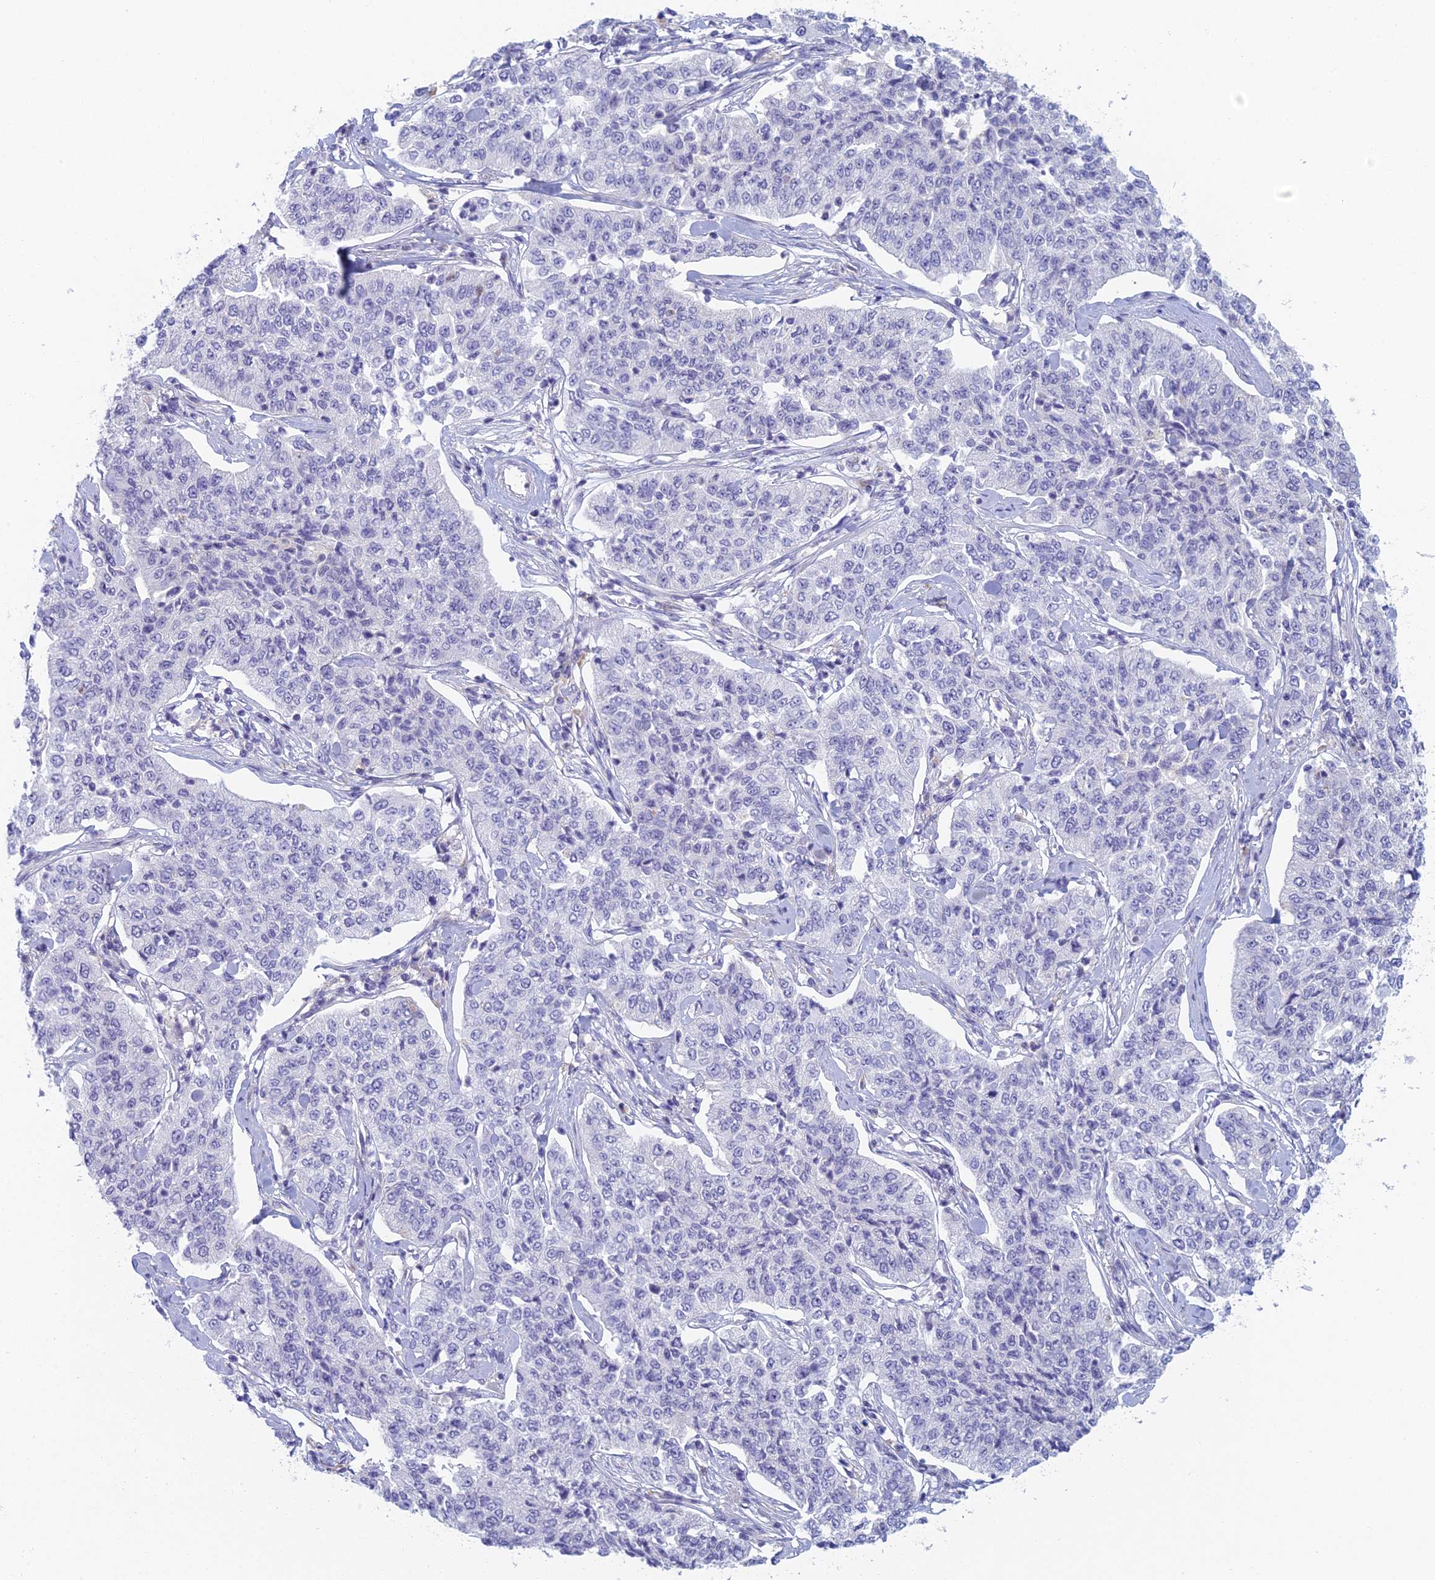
{"staining": {"intensity": "negative", "quantity": "none", "location": "none"}, "tissue": "cervical cancer", "cell_type": "Tumor cells", "image_type": "cancer", "snomed": [{"axis": "morphology", "description": "Squamous cell carcinoma, NOS"}, {"axis": "topography", "description": "Cervix"}], "caption": "DAB immunohistochemical staining of cervical cancer shows no significant positivity in tumor cells.", "gene": "FERD3L", "patient": {"sex": "female", "age": 35}}